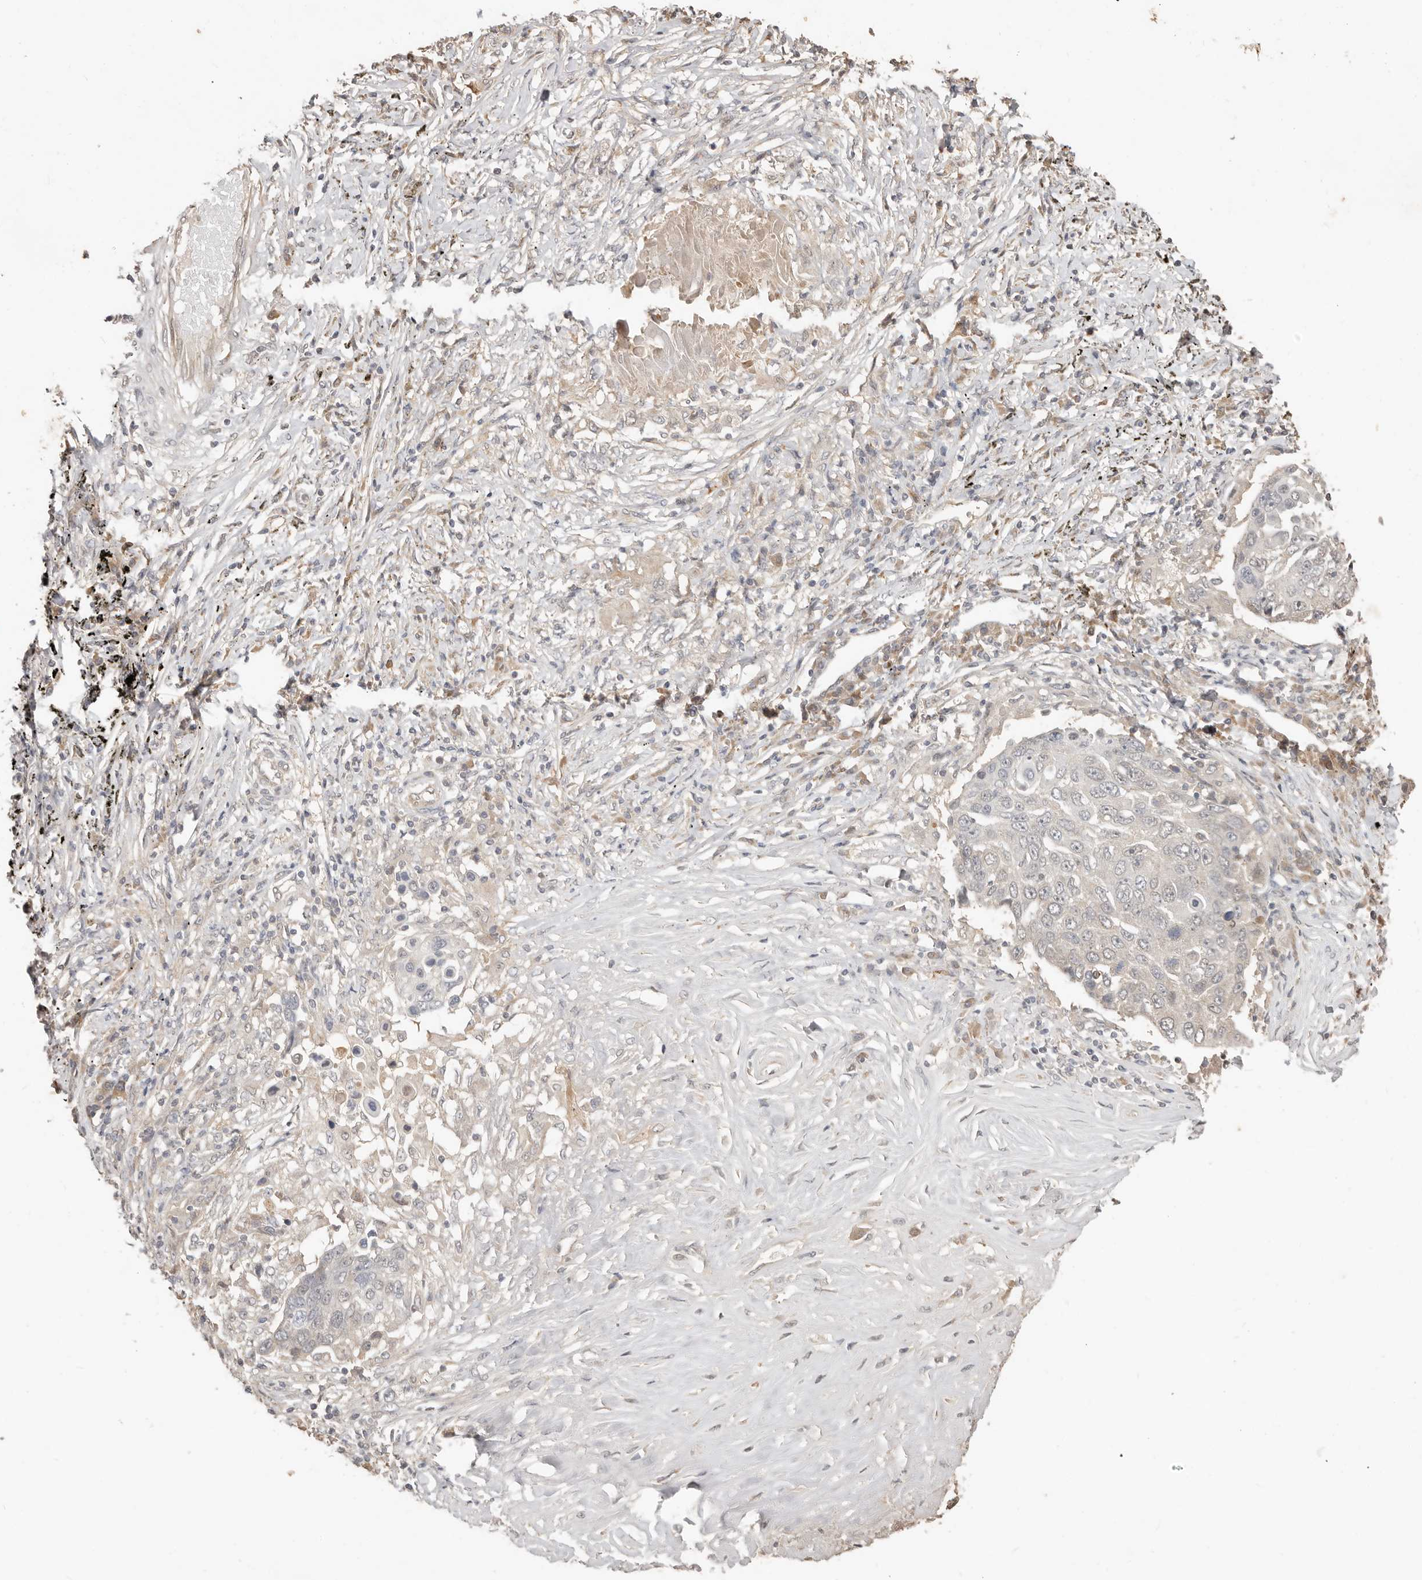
{"staining": {"intensity": "negative", "quantity": "none", "location": "none"}, "tissue": "lung cancer", "cell_type": "Tumor cells", "image_type": "cancer", "snomed": [{"axis": "morphology", "description": "Squamous cell carcinoma, NOS"}, {"axis": "topography", "description": "Lung"}], "caption": "A high-resolution image shows IHC staining of lung squamous cell carcinoma, which reveals no significant staining in tumor cells. (Brightfield microscopy of DAB (3,3'-diaminobenzidine) immunohistochemistry (IHC) at high magnification).", "gene": "MTFR2", "patient": {"sex": "male", "age": 66}}